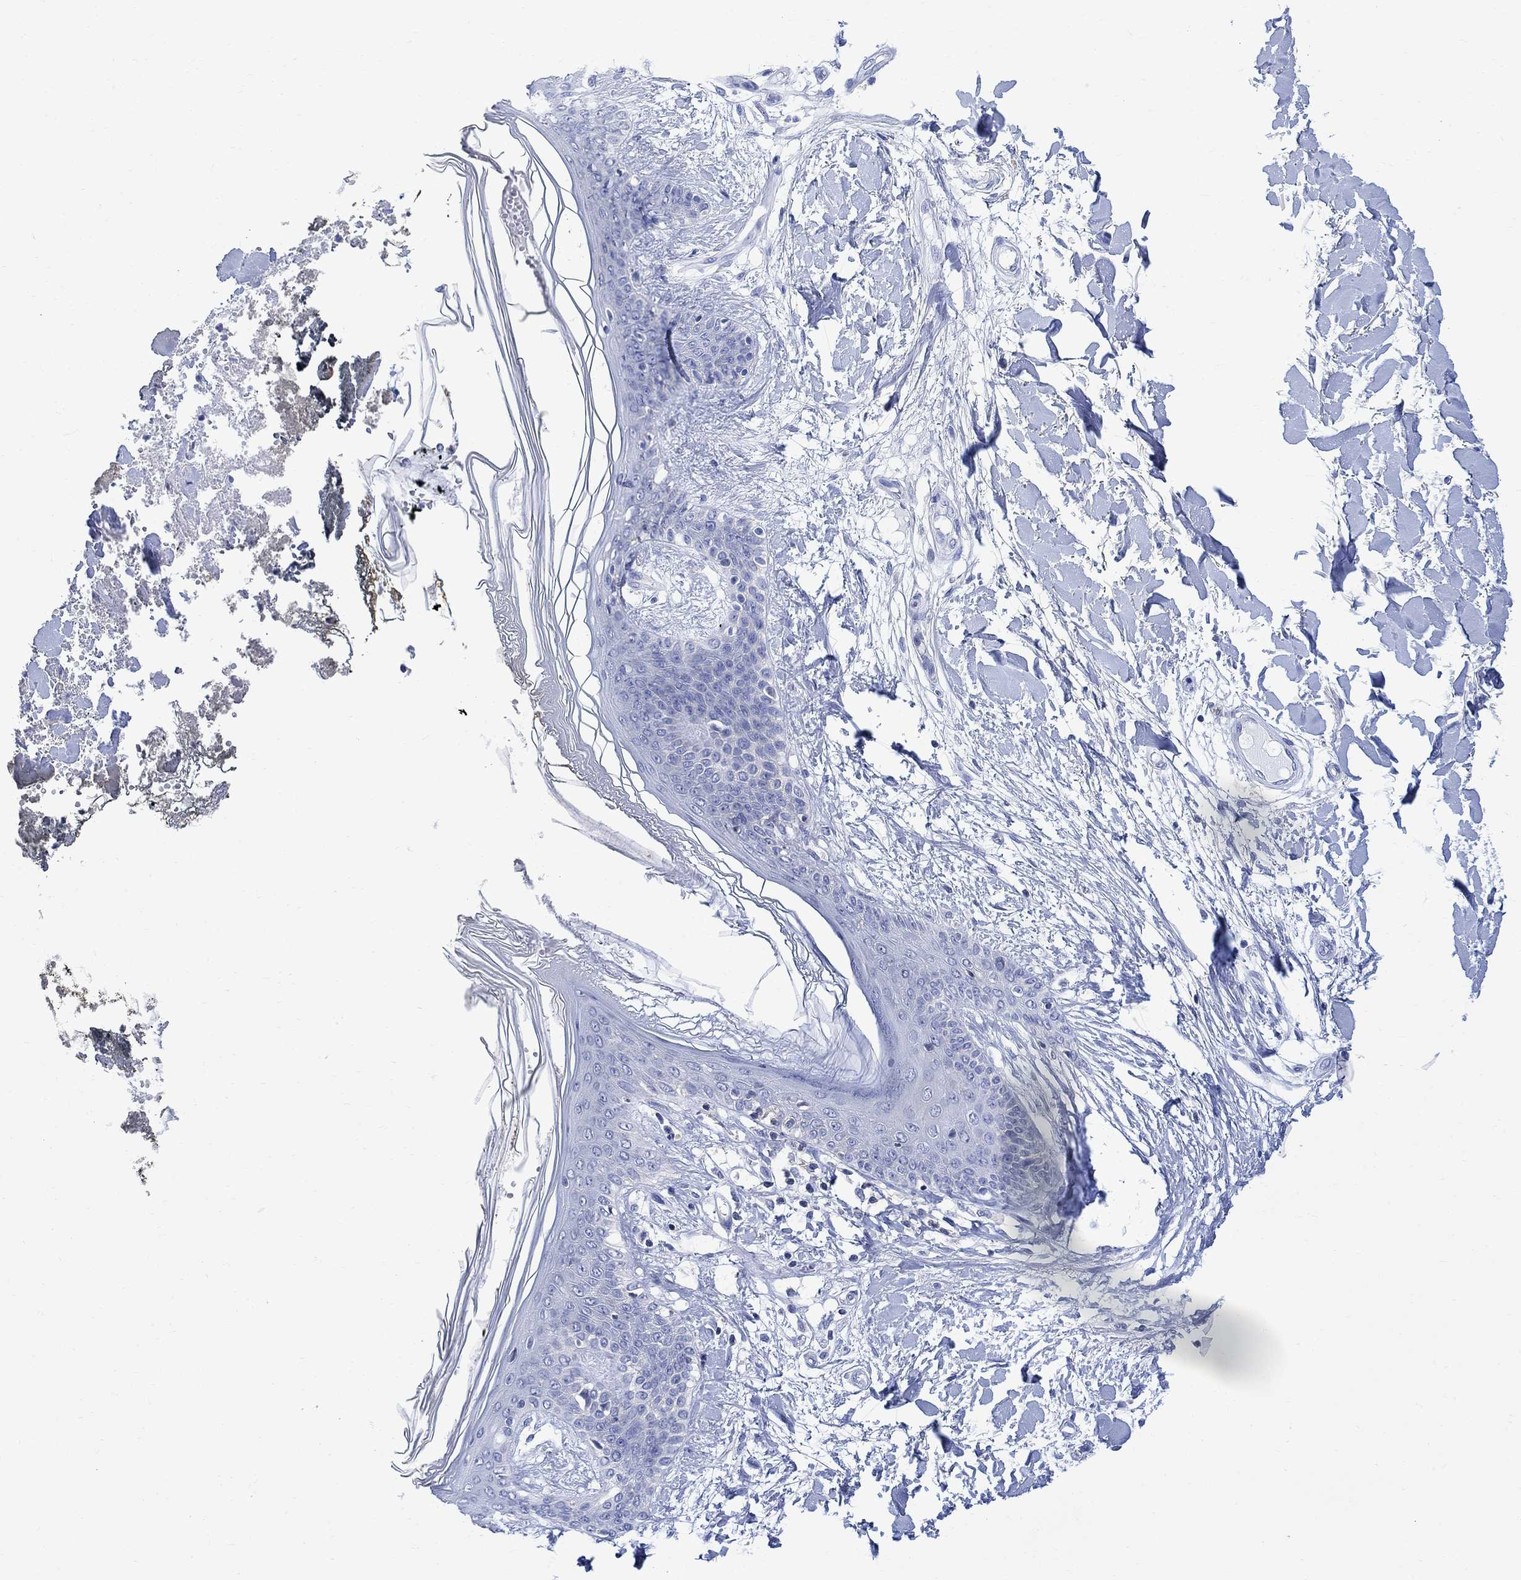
{"staining": {"intensity": "negative", "quantity": "none", "location": "none"}, "tissue": "skin", "cell_type": "Fibroblasts", "image_type": "normal", "snomed": [{"axis": "morphology", "description": "Normal tissue, NOS"}, {"axis": "topography", "description": "Skin"}], "caption": "The immunohistochemistry (IHC) micrograph has no significant positivity in fibroblasts of skin.", "gene": "ARSK", "patient": {"sex": "female", "age": 34}}